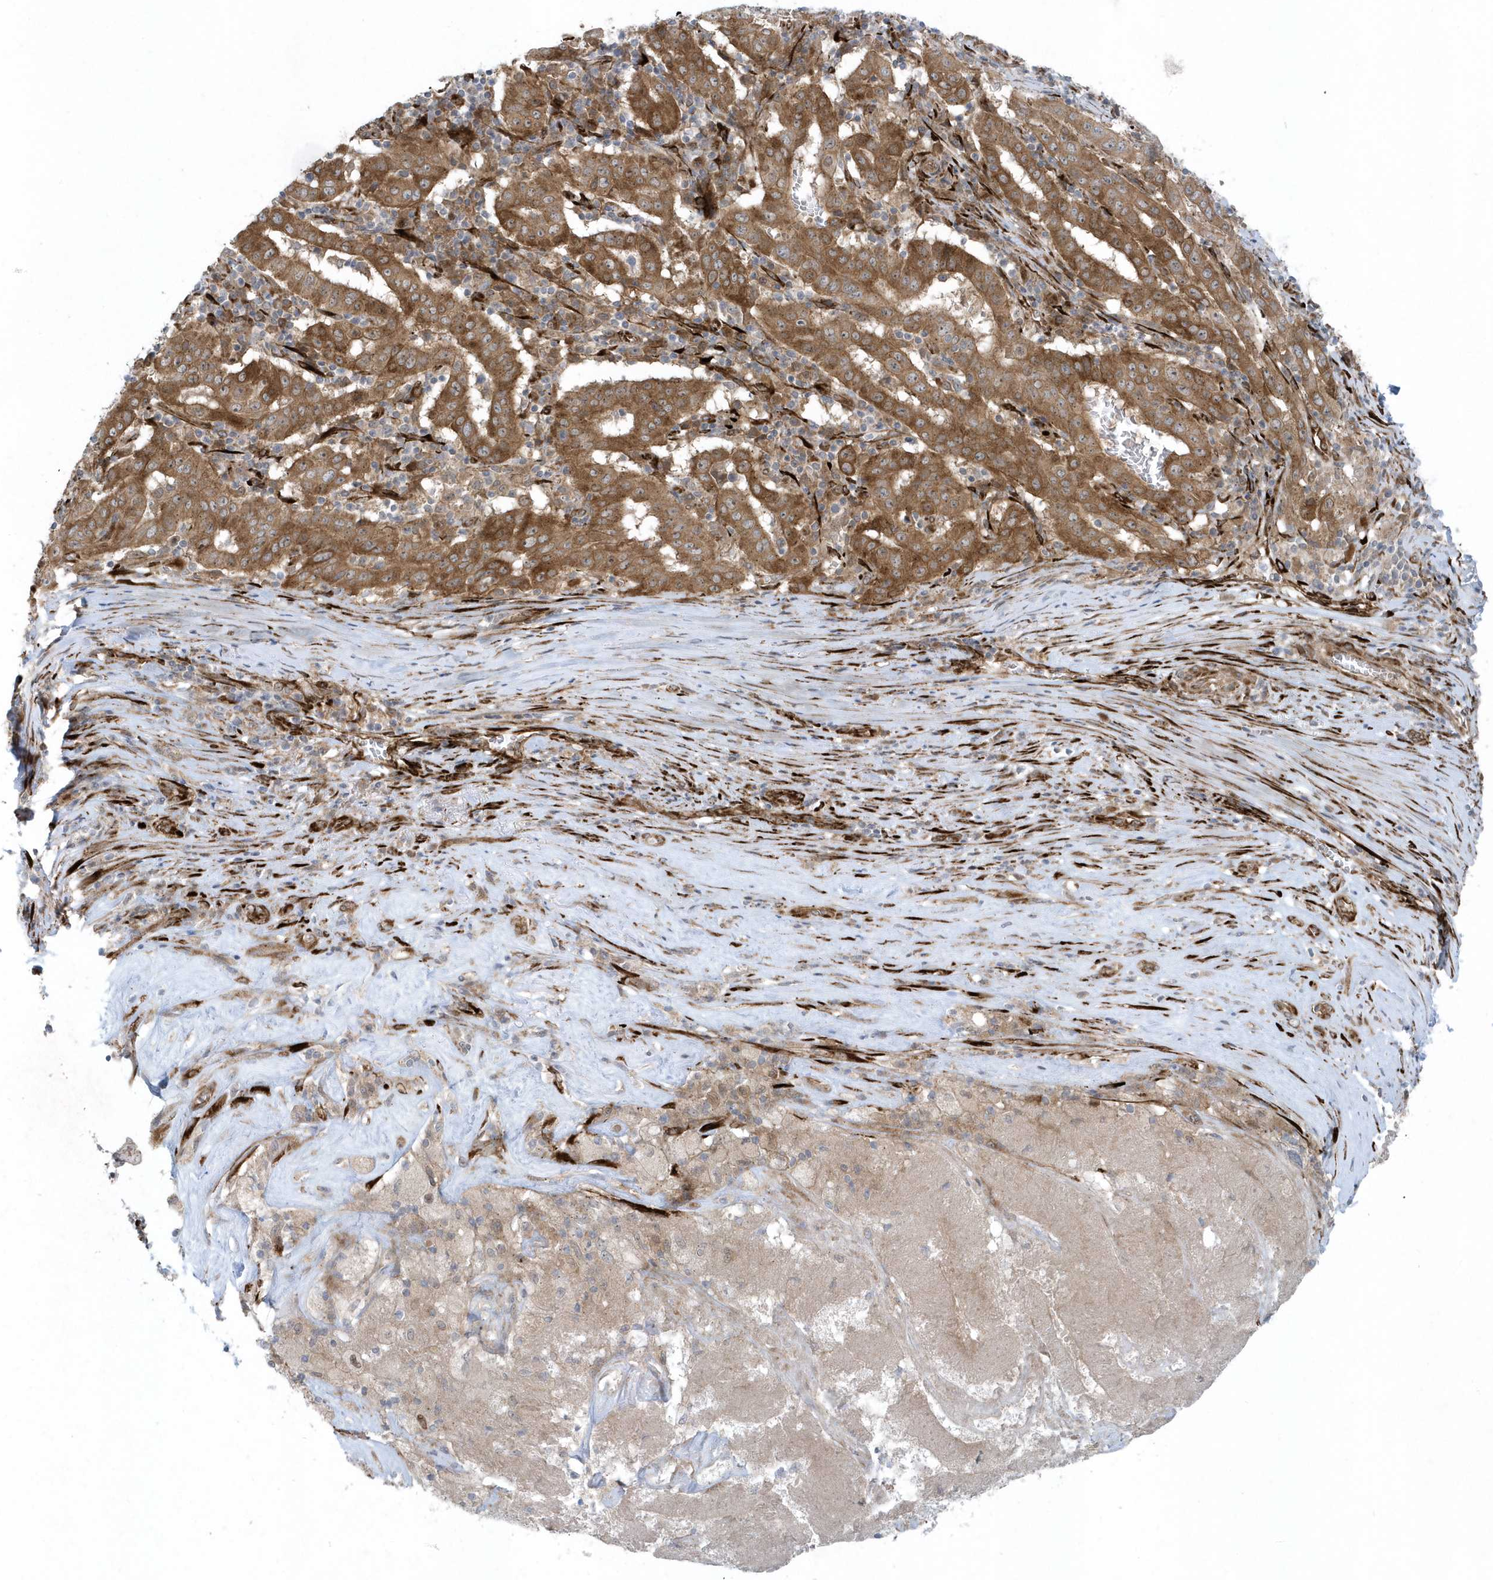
{"staining": {"intensity": "moderate", "quantity": ">75%", "location": "cytoplasmic/membranous"}, "tissue": "pancreatic cancer", "cell_type": "Tumor cells", "image_type": "cancer", "snomed": [{"axis": "morphology", "description": "Adenocarcinoma, NOS"}, {"axis": "topography", "description": "Pancreas"}], "caption": "This photomicrograph demonstrates immunohistochemistry (IHC) staining of pancreatic cancer (adenocarcinoma), with medium moderate cytoplasmic/membranous positivity in about >75% of tumor cells.", "gene": "FAM98A", "patient": {"sex": "male", "age": 63}}